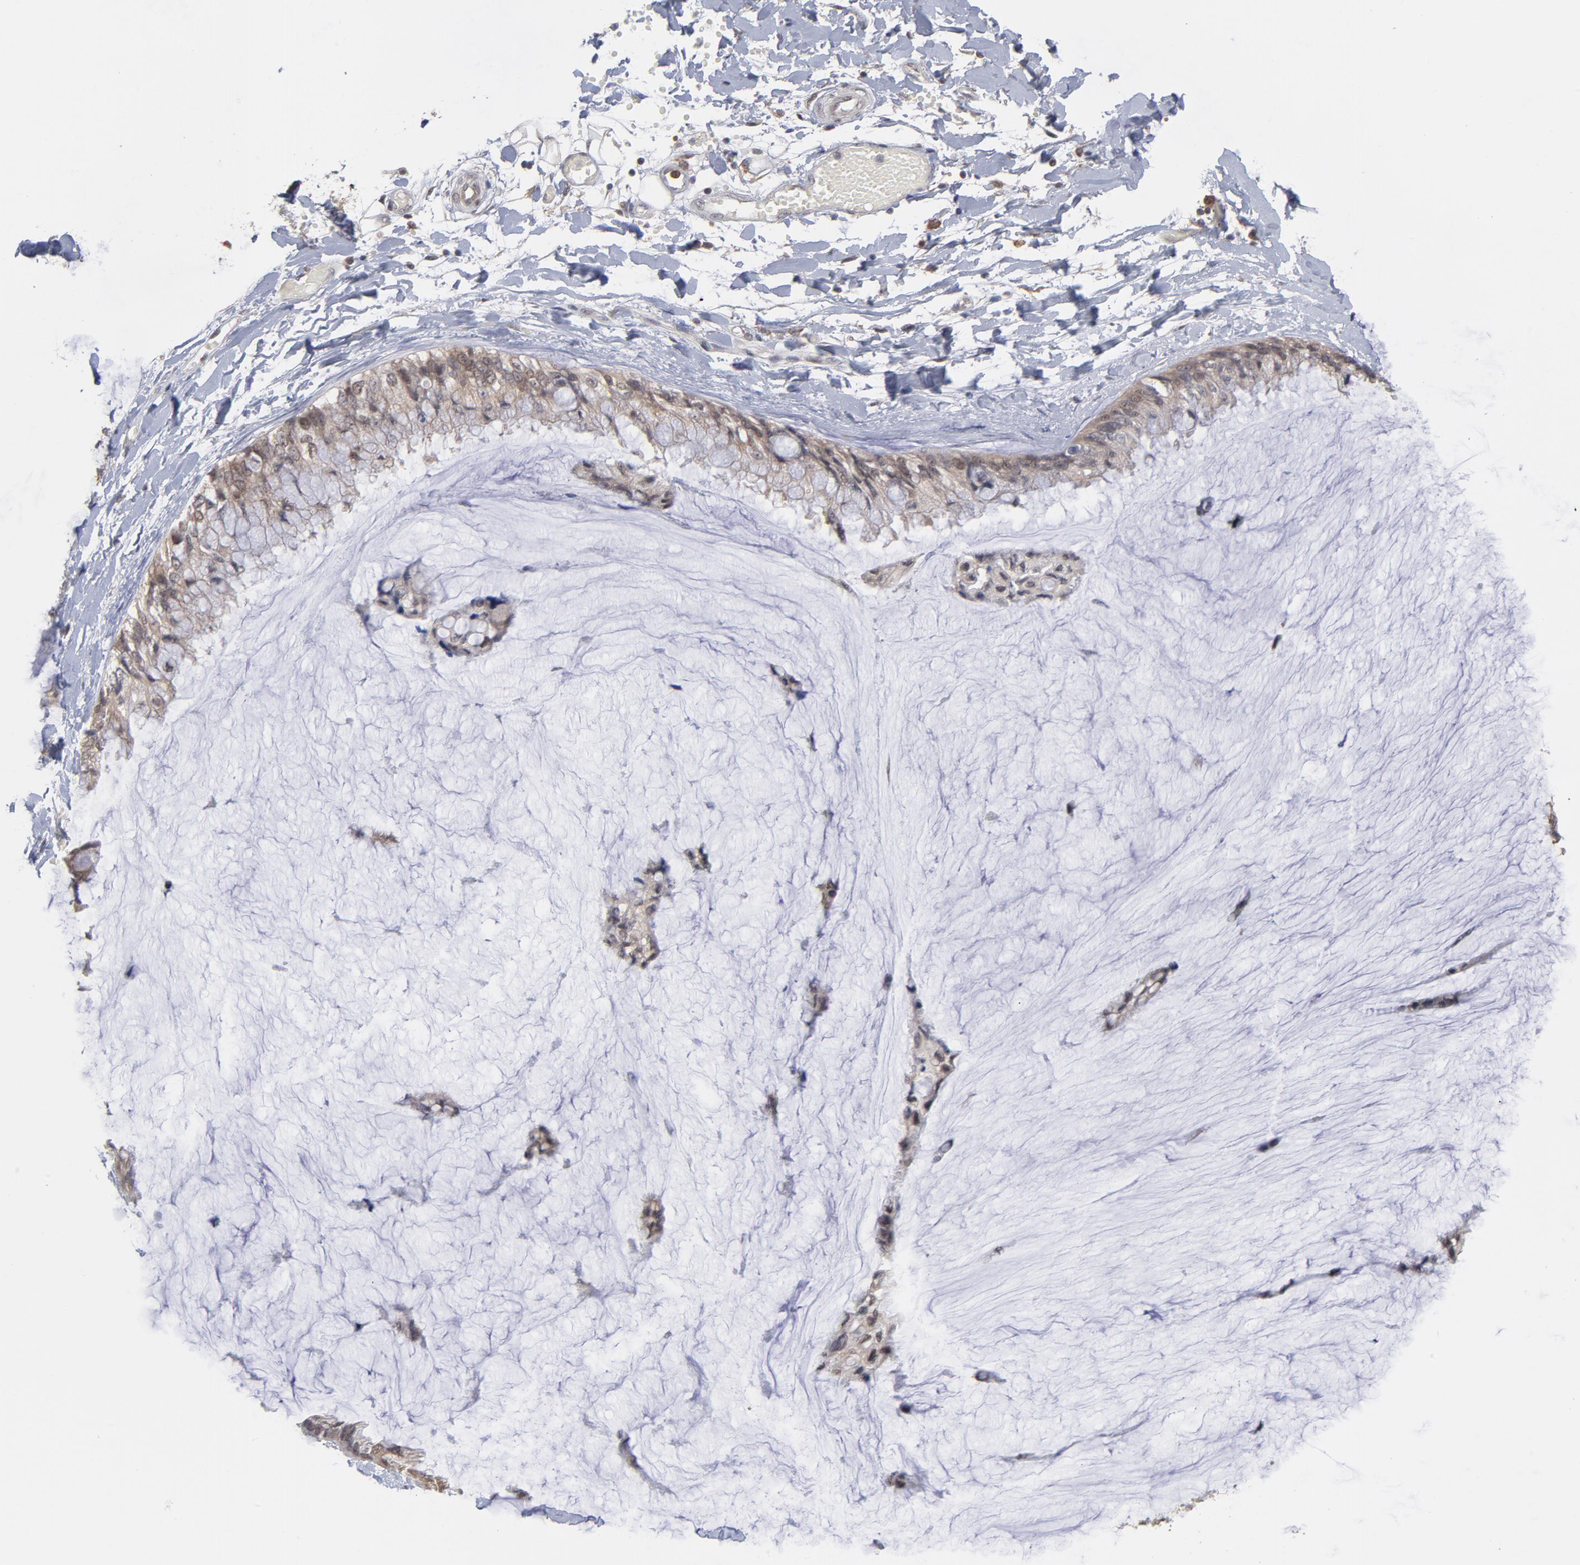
{"staining": {"intensity": "weak", "quantity": ">75%", "location": "cytoplasmic/membranous"}, "tissue": "ovarian cancer", "cell_type": "Tumor cells", "image_type": "cancer", "snomed": [{"axis": "morphology", "description": "Cystadenocarcinoma, mucinous, NOS"}, {"axis": "topography", "description": "Ovary"}], "caption": "Immunohistochemistry (IHC) (DAB) staining of human mucinous cystadenocarcinoma (ovarian) shows weak cytoplasmic/membranous protein positivity in about >75% of tumor cells. The staining was performed using DAB (3,3'-diaminobenzidine) to visualize the protein expression in brown, while the nuclei were stained in blue with hematoxylin (Magnification: 20x).", "gene": "OAS1", "patient": {"sex": "female", "age": 39}}